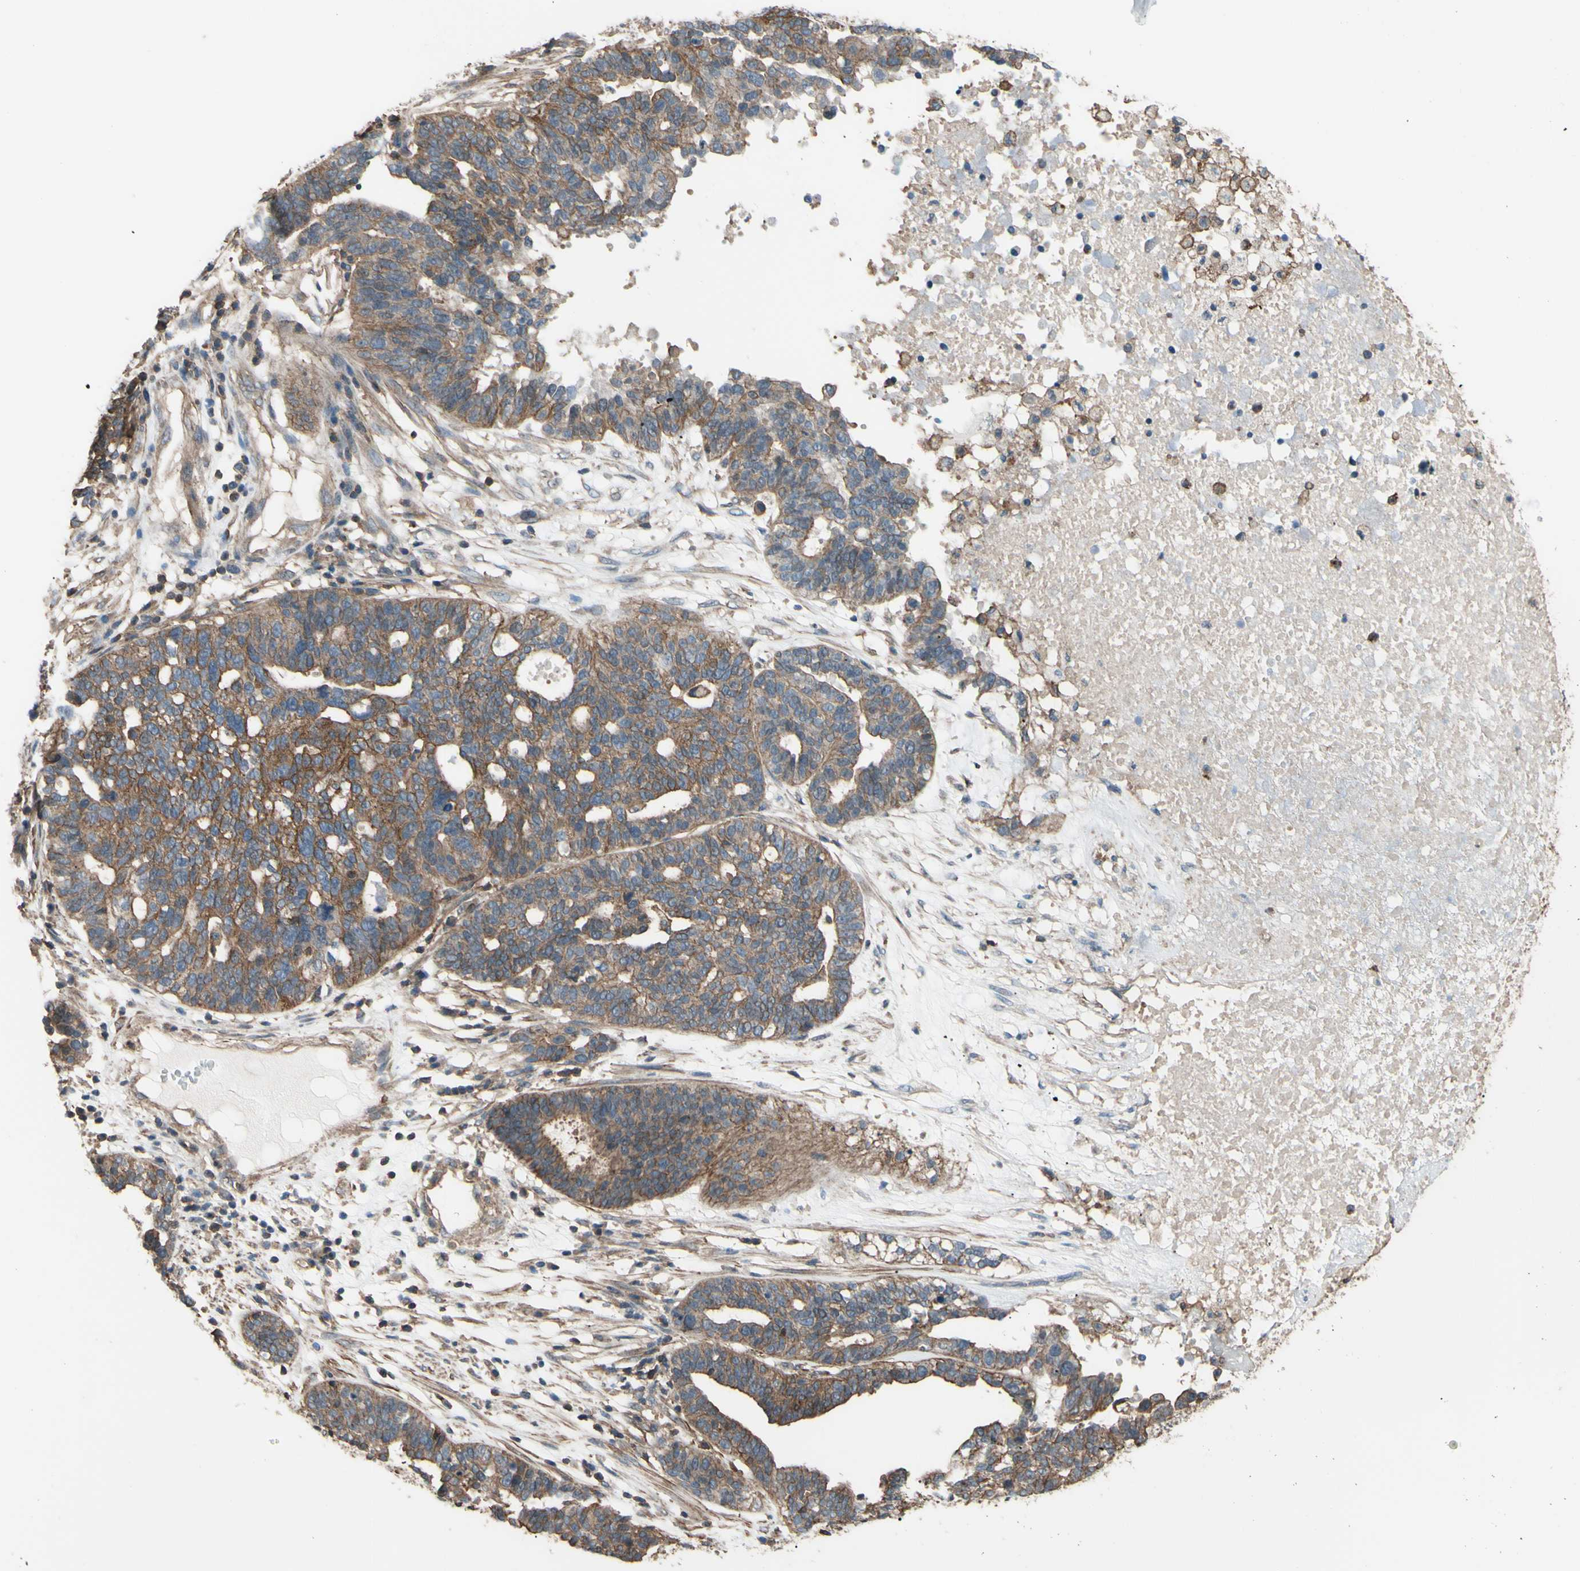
{"staining": {"intensity": "moderate", "quantity": ">75%", "location": "cytoplasmic/membranous"}, "tissue": "ovarian cancer", "cell_type": "Tumor cells", "image_type": "cancer", "snomed": [{"axis": "morphology", "description": "Cystadenocarcinoma, serous, NOS"}, {"axis": "topography", "description": "Ovary"}], "caption": "Brown immunohistochemical staining in ovarian cancer (serous cystadenocarcinoma) shows moderate cytoplasmic/membranous expression in about >75% of tumor cells. (DAB (3,3'-diaminobenzidine) IHC with brightfield microscopy, high magnification).", "gene": "ADD3", "patient": {"sex": "female", "age": 59}}